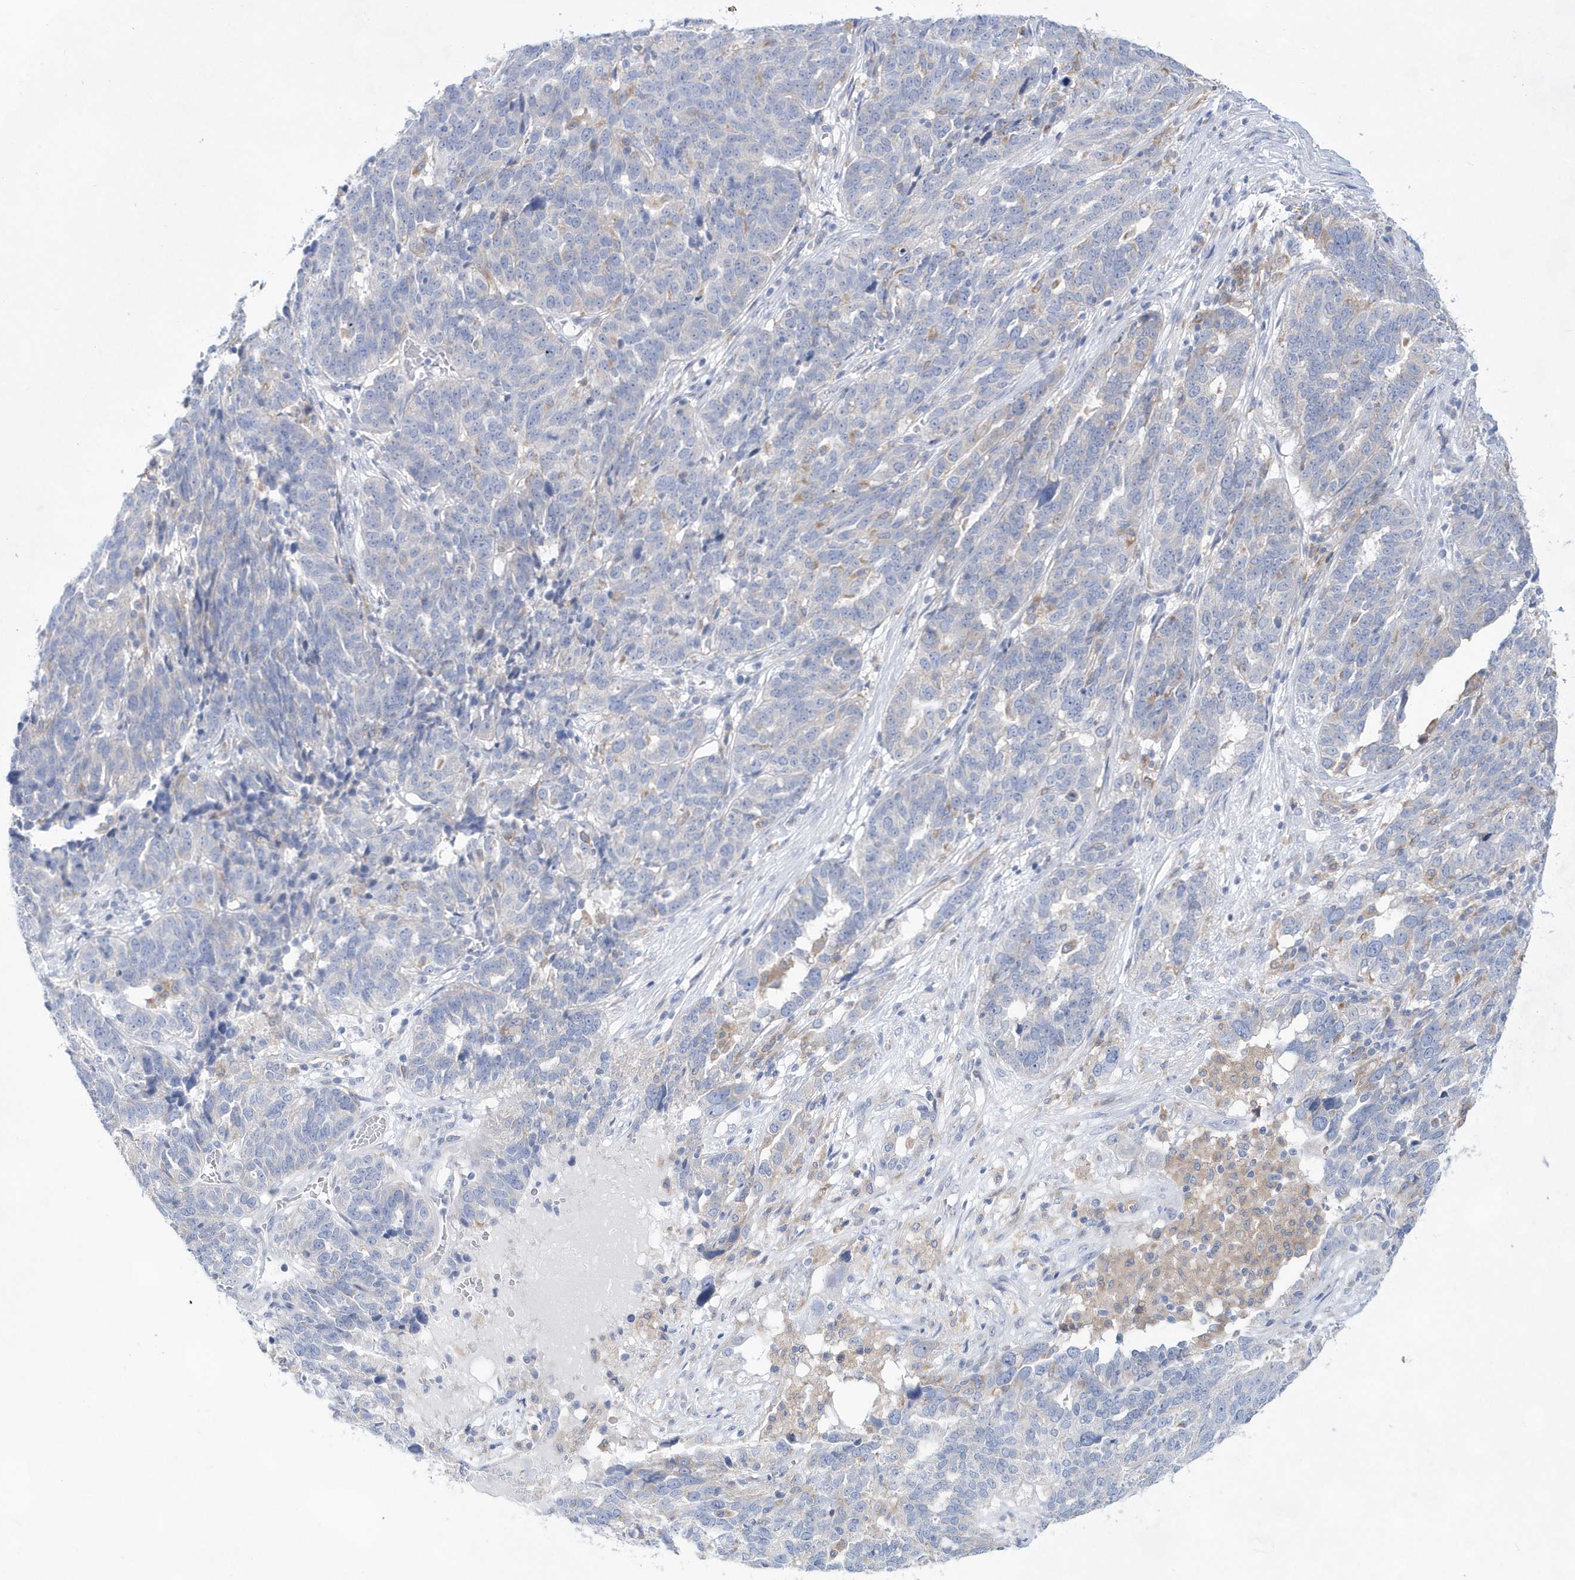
{"staining": {"intensity": "negative", "quantity": "none", "location": "none"}, "tissue": "ovarian cancer", "cell_type": "Tumor cells", "image_type": "cancer", "snomed": [{"axis": "morphology", "description": "Cystadenocarcinoma, serous, NOS"}, {"axis": "topography", "description": "Ovary"}], "caption": "This is an immunohistochemistry (IHC) histopathology image of ovarian cancer. There is no expression in tumor cells.", "gene": "BDH2", "patient": {"sex": "female", "age": 59}}